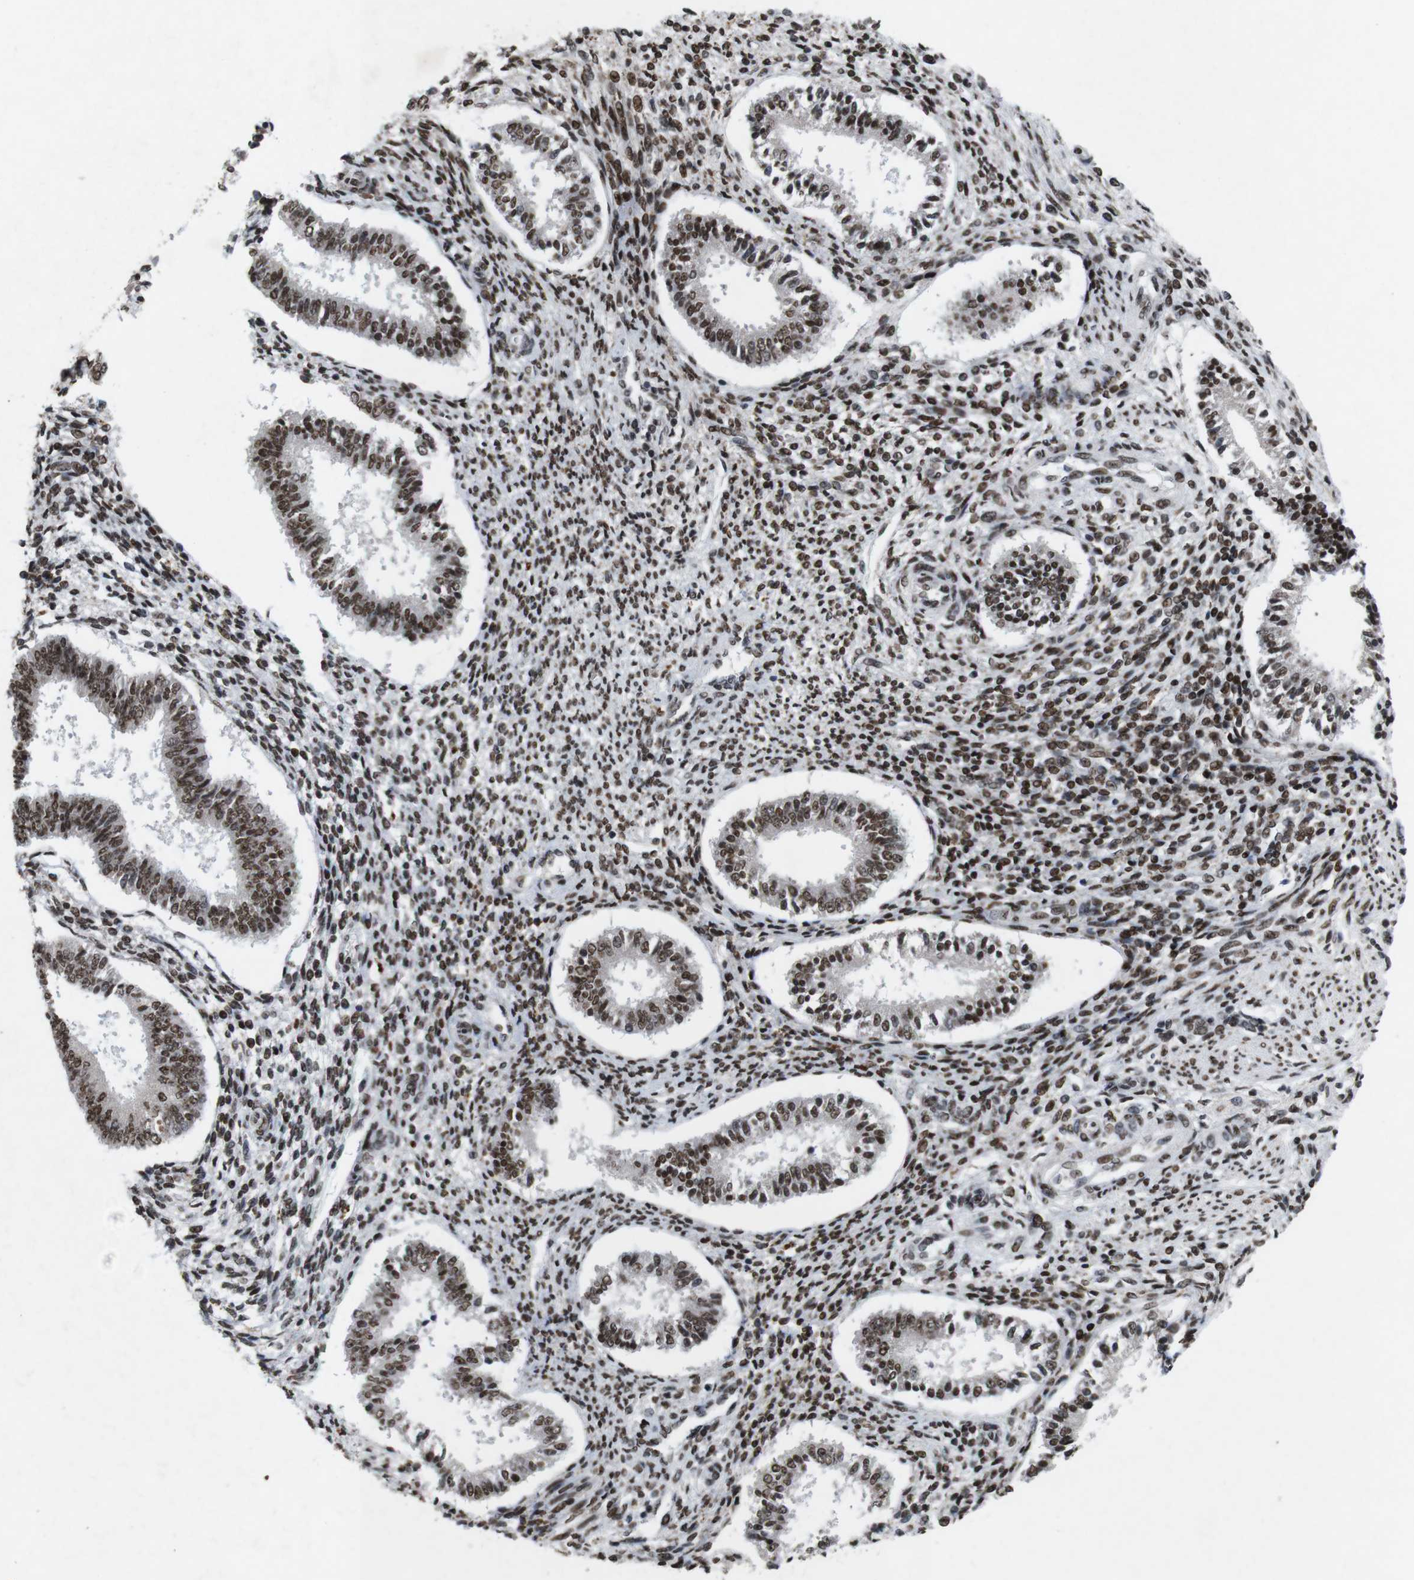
{"staining": {"intensity": "moderate", "quantity": ">75%", "location": "nuclear"}, "tissue": "endometrium", "cell_type": "Cells in endometrial stroma", "image_type": "normal", "snomed": [{"axis": "morphology", "description": "Normal tissue, NOS"}, {"axis": "topography", "description": "Endometrium"}], "caption": "Endometrium stained with immunohistochemistry (IHC) shows moderate nuclear expression in approximately >75% of cells in endometrial stroma.", "gene": "MAGEH1", "patient": {"sex": "female", "age": 35}}